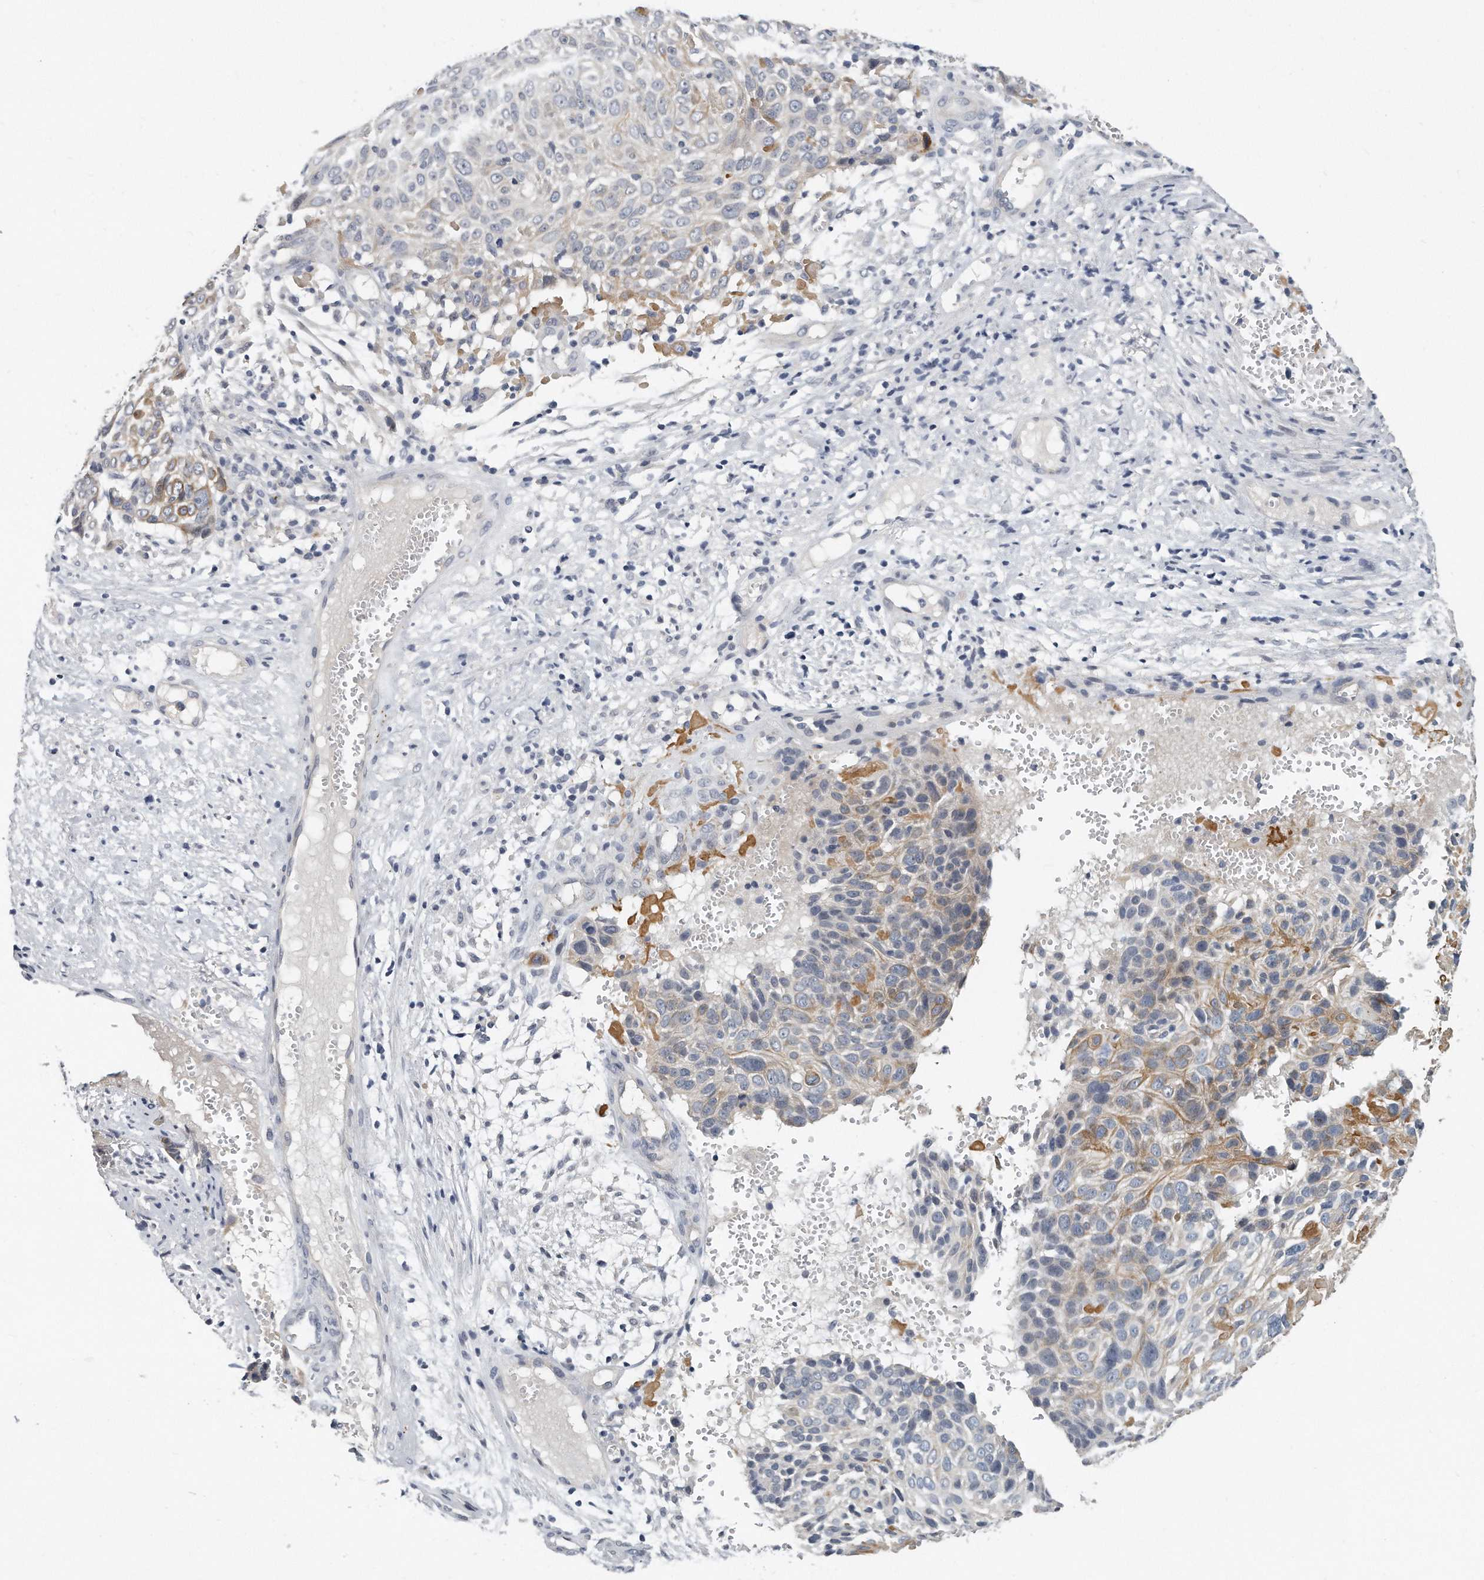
{"staining": {"intensity": "moderate", "quantity": "25%-75%", "location": "cytoplasmic/membranous"}, "tissue": "cervical cancer", "cell_type": "Tumor cells", "image_type": "cancer", "snomed": [{"axis": "morphology", "description": "Squamous cell carcinoma, NOS"}, {"axis": "topography", "description": "Cervix"}], "caption": "This image demonstrates cervical squamous cell carcinoma stained with IHC to label a protein in brown. The cytoplasmic/membranous of tumor cells show moderate positivity for the protein. Nuclei are counter-stained blue.", "gene": "KLHL7", "patient": {"sex": "female", "age": 74}}